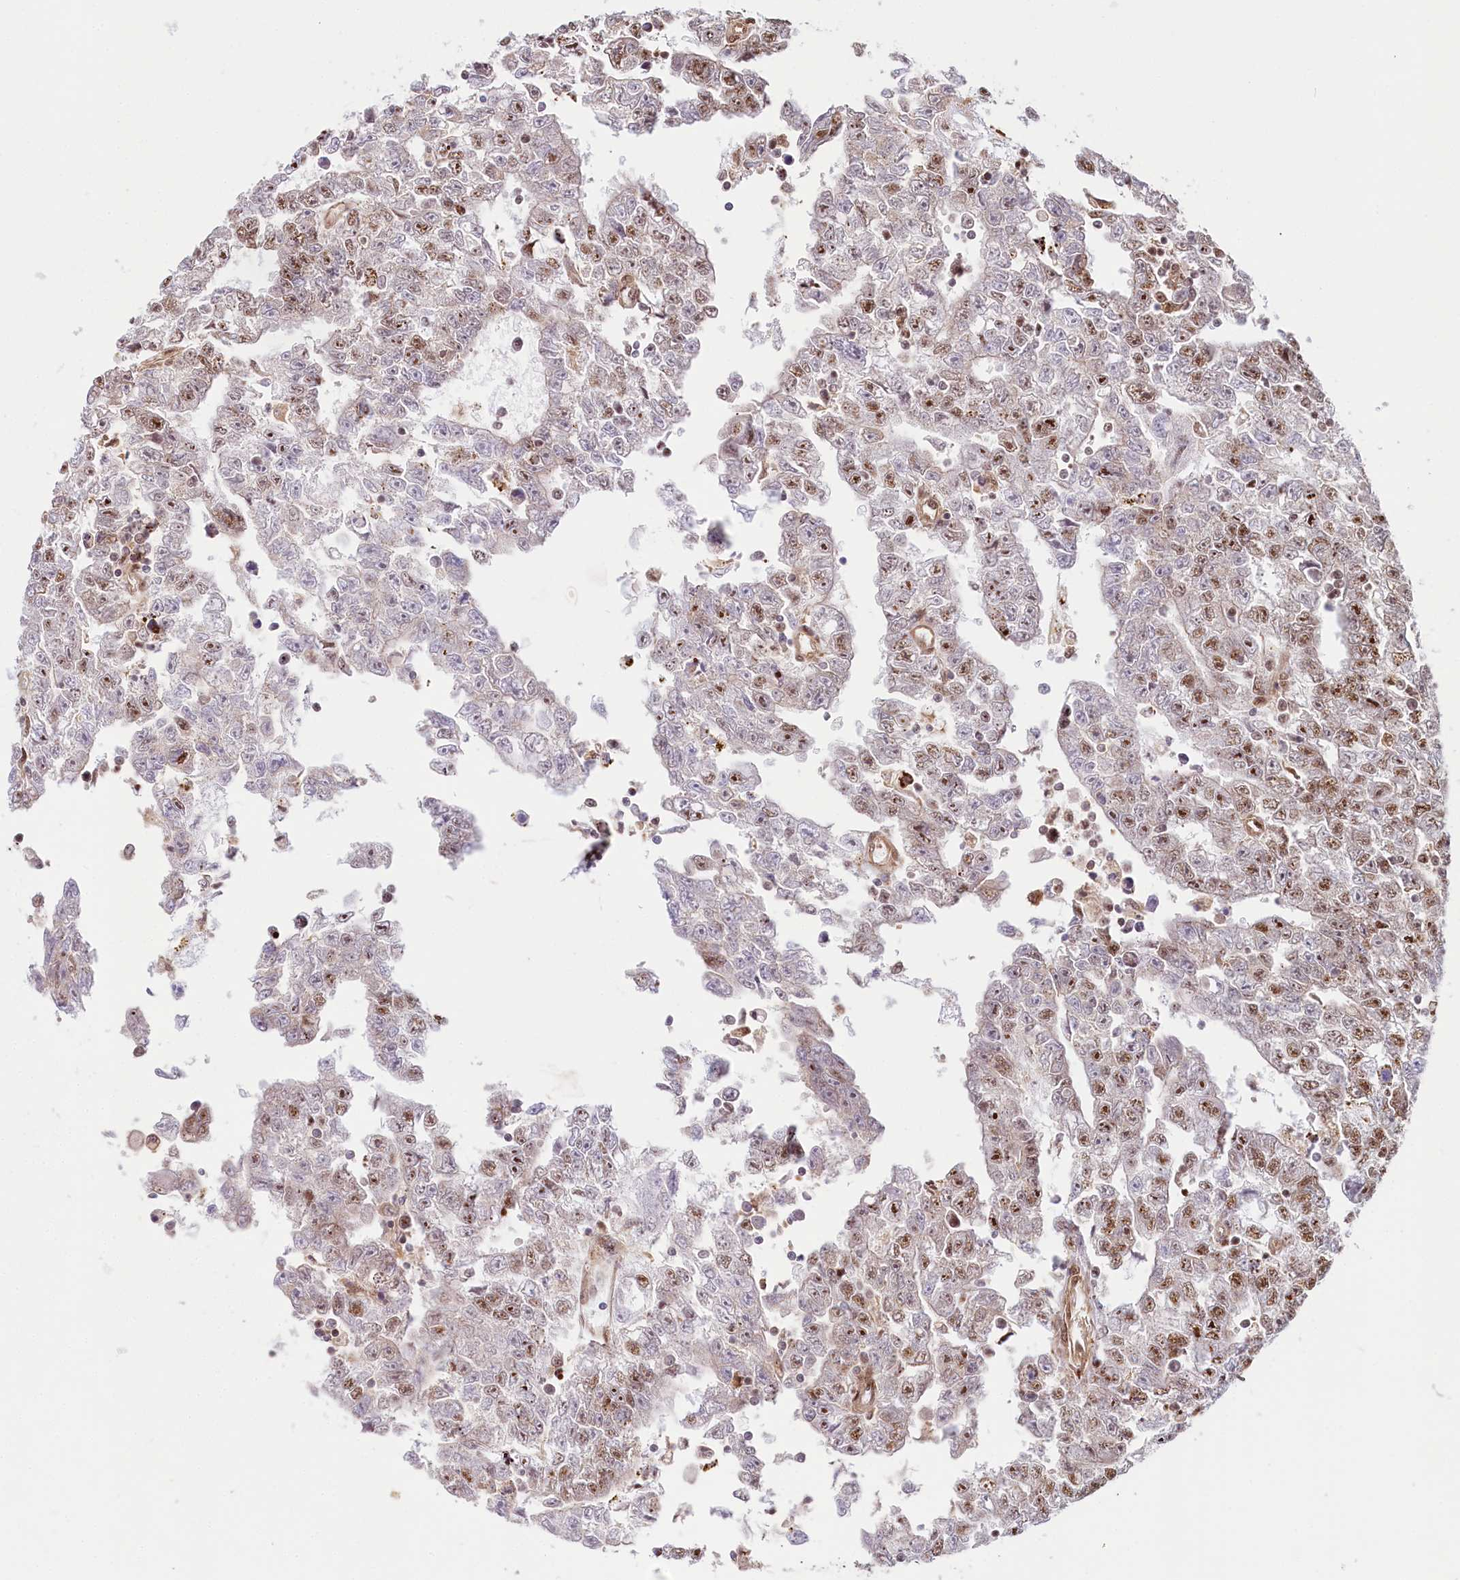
{"staining": {"intensity": "moderate", "quantity": "25%-75%", "location": "nuclear"}, "tissue": "testis cancer", "cell_type": "Tumor cells", "image_type": "cancer", "snomed": [{"axis": "morphology", "description": "Carcinoma, Embryonal, NOS"}, {"axis": "topography", "description": "Testis"}], "caption": "Testis cancer (embryonal carcinoma) was stained to show a protein in brown. There is medium levels of moderate nuclear positivity in approximately 25%-75% of tumor cells.", "gene": "TUBGCP2", "patient": {"sex": "male", "age": 25}}